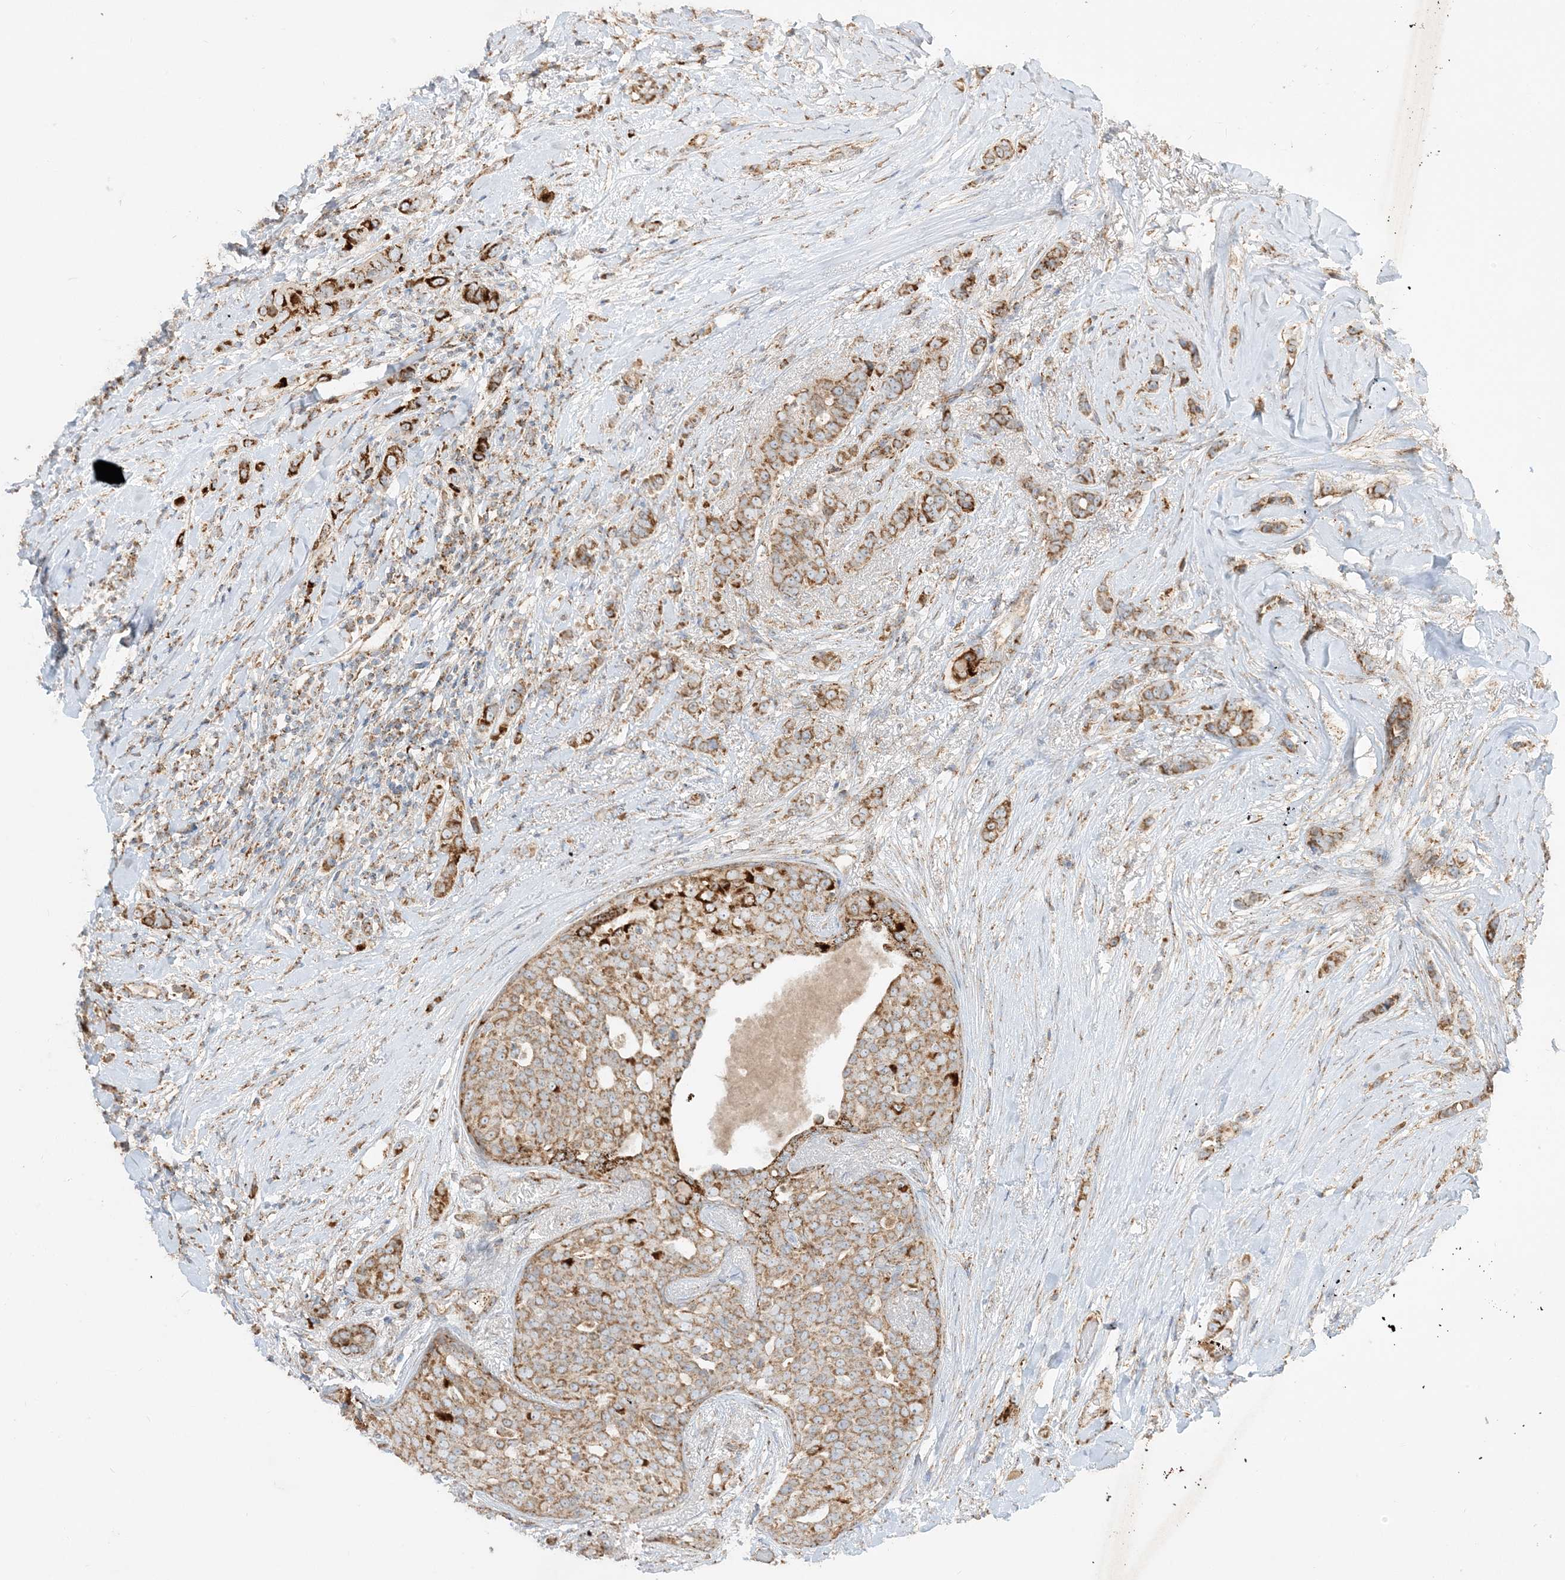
{"staining": {"intensity": "strong", "quantity": ">75%", "location": "cytoplasmic/membranous"}, "tissue": "breast cancer", "cell_type": "Tumor cells", "image_type": "cancer", "snomed": [{"axis": "morphology", "description": "Lobular carcinoma"}, {"axis": "topography", "description": "Breast"}], "caption": "Immunohistochemical staining of breast lobular carcinoma exhibits strong cytoplasmic/membranous protein positivity in approximately >75% of tumor cells.", "gene": "NDUFAF3", "patient": {"sex": "female", "age": 51}}